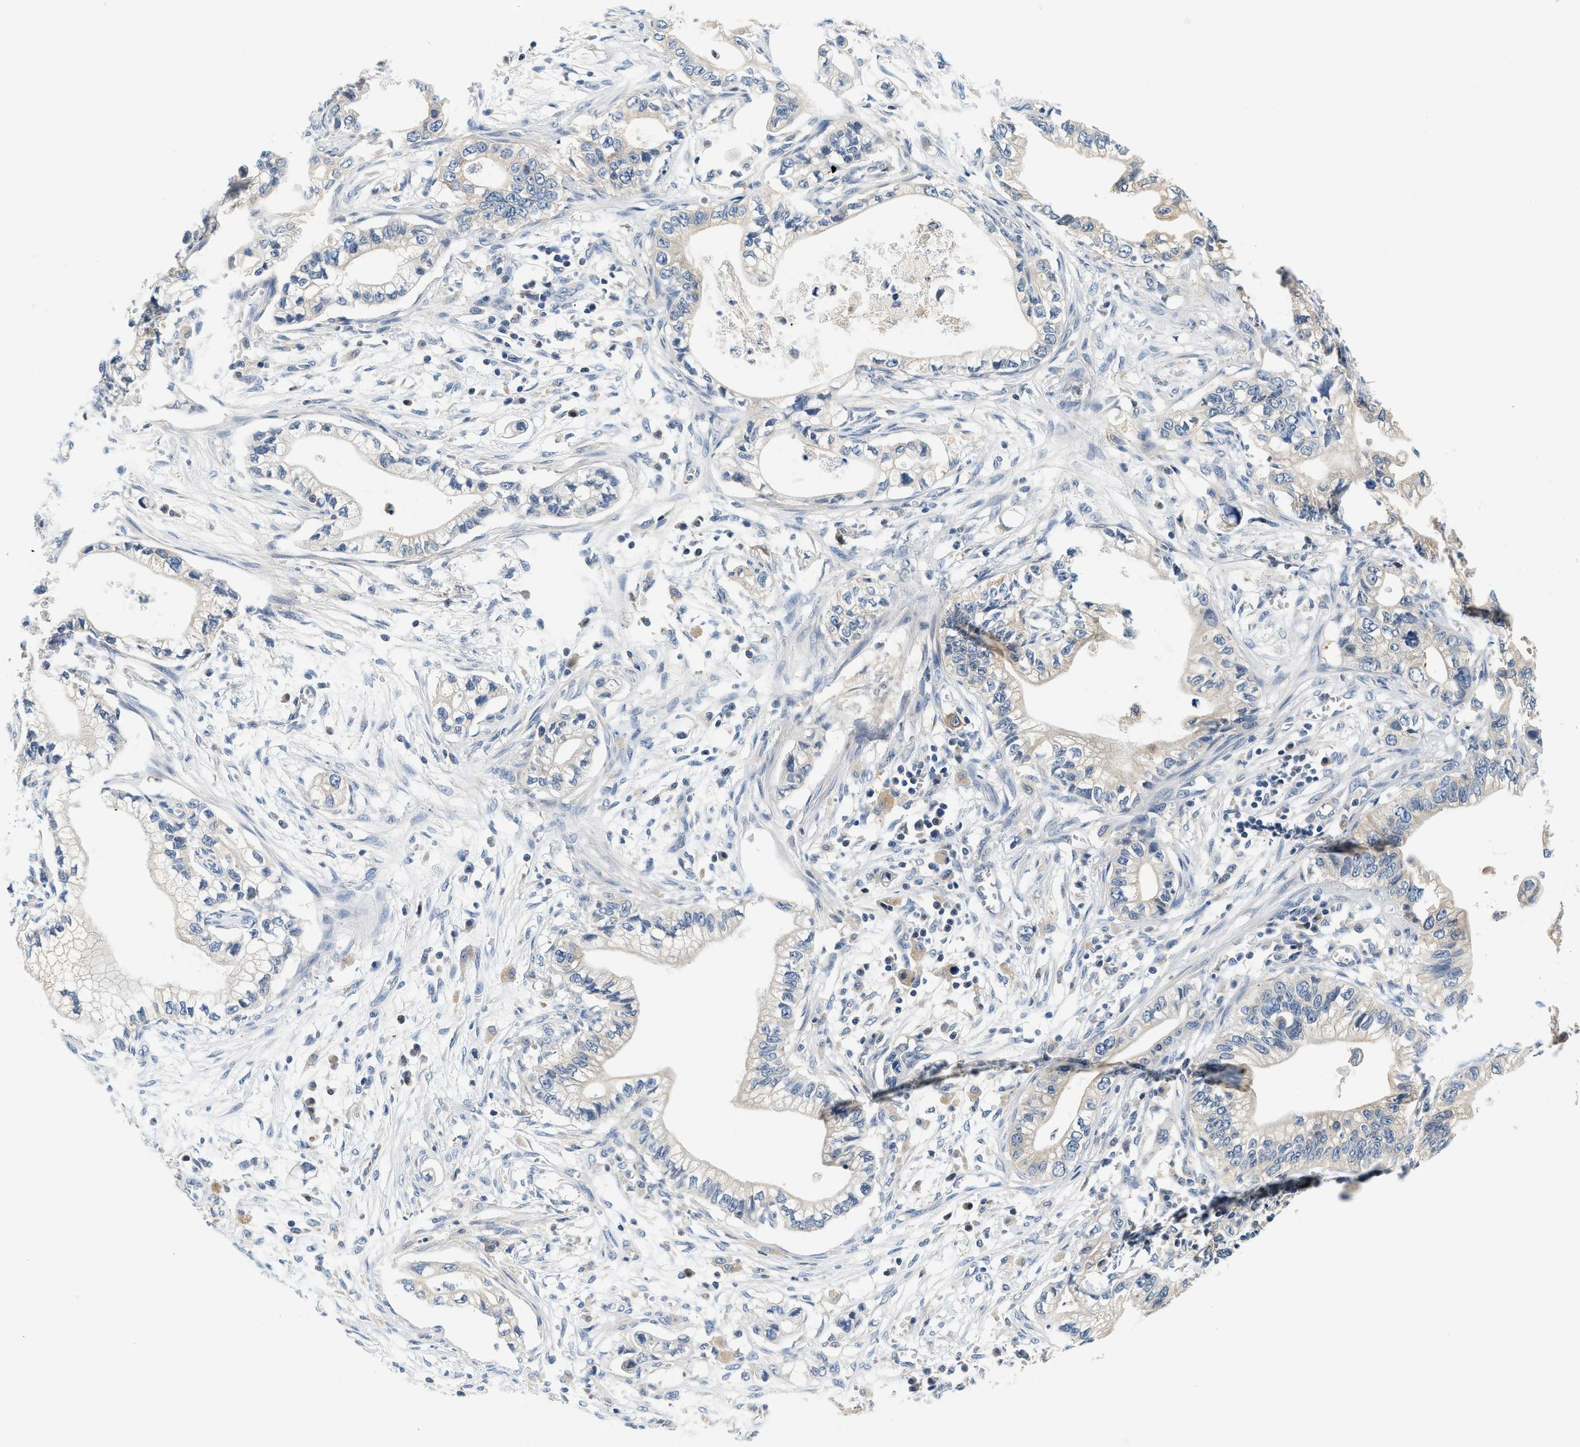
{"staining": {"intensity": "negative", "quantity": "none", "location": "none"}, "tissue": "pancreatic cancer", "cell_type": "Tumor cells", "image_type": "cancer", "snomed": [{"axis": "morphology", "description": "Adenocarcinoma, NOS"}, {"axis": "topography", "description": "Pancreas"}], "caption": "Tumor cells show no significant protein staining in pancreatic cancer.", "gene": "SLC35E1", "patient": {"sex": "male", "age": 56}}